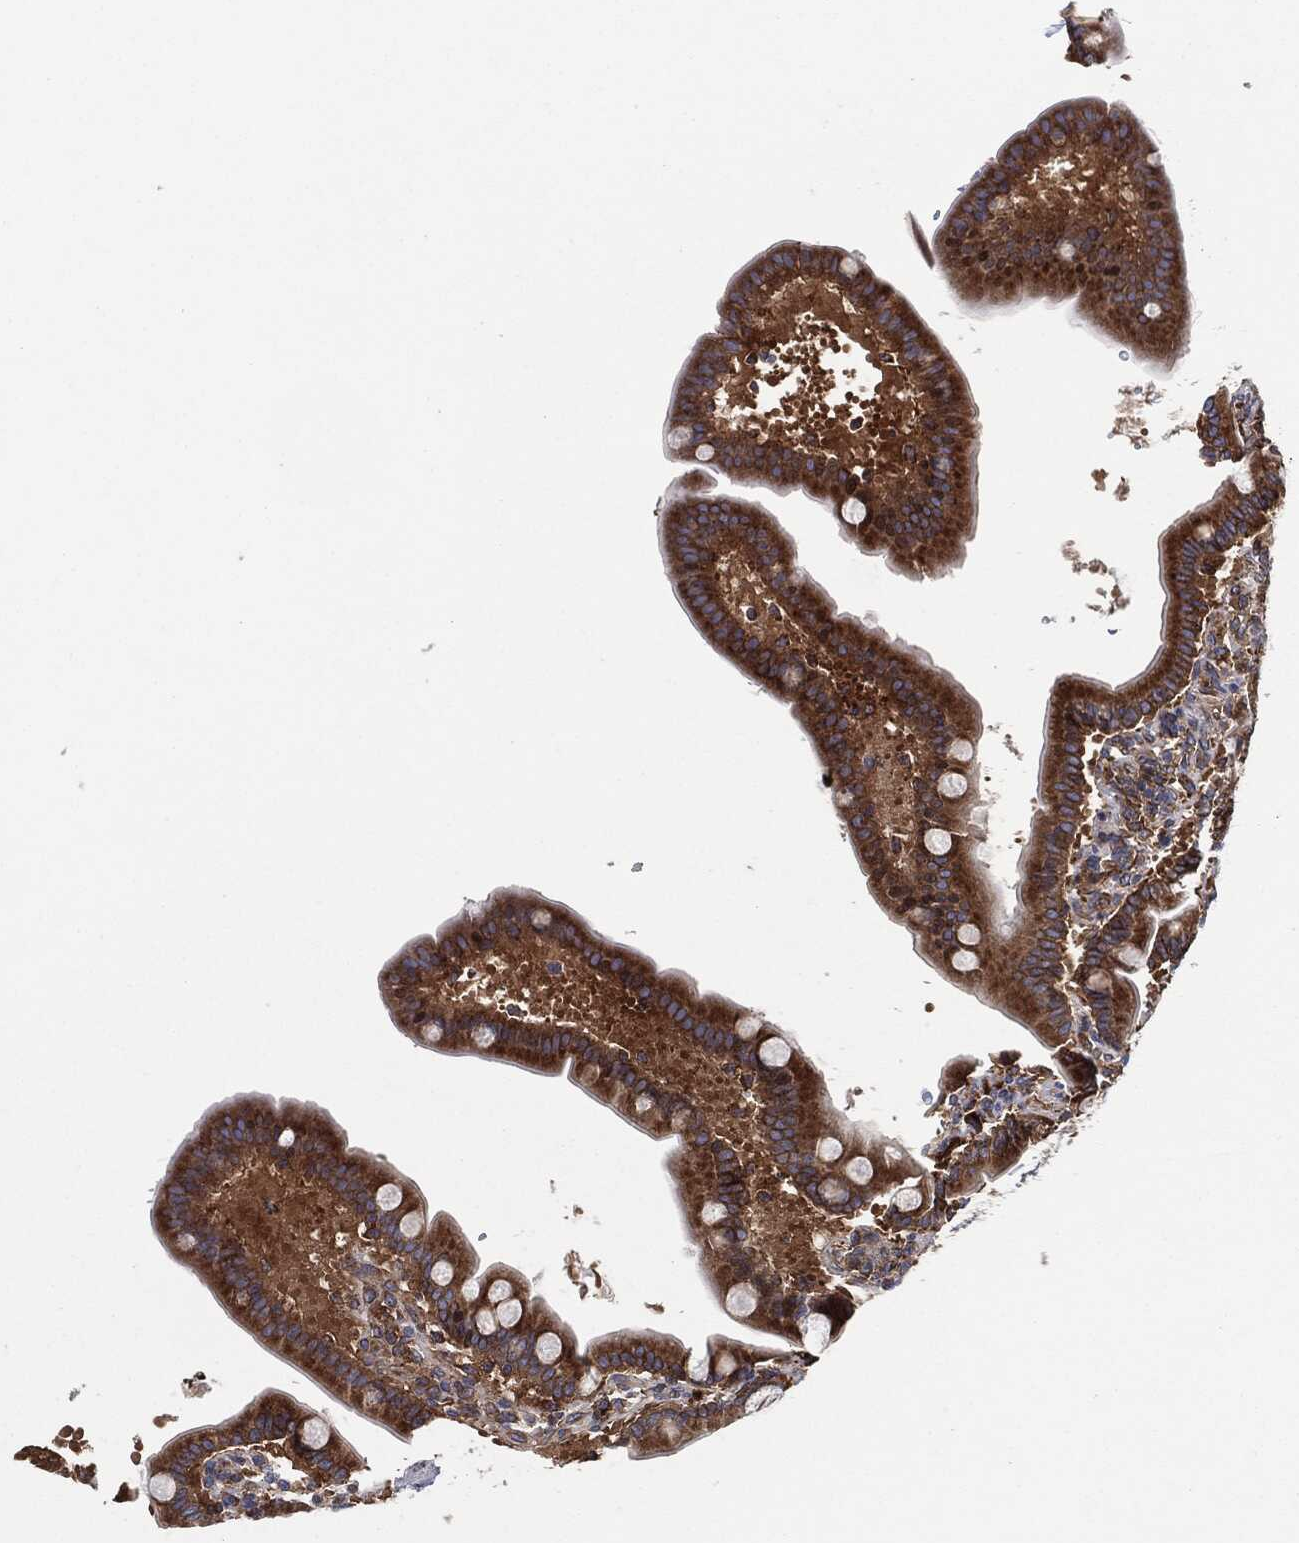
{"staining": {"intensity": "strong", "quantity": "25%-75%", "location": "cytoplasmic/membranous"}, "tissue": "small intestine", "cell_type": "Glandular cells", "image_type": "normal", "snomed": [{"axis": "morphology", "description": "Normal tissue, NOS"}, {"axis": "topography", "description": "Small intestine"}], "caption": "DAB (3,3'-diaminobenzidine) immunohistochemical staining of benign human small intestine exhibits strong cytoplasmic/membranous protein expression in approximately 25%-75% of glandular cells.", "gene": "EIF2S2", "patient": {"sex": "male", "age": 66}}